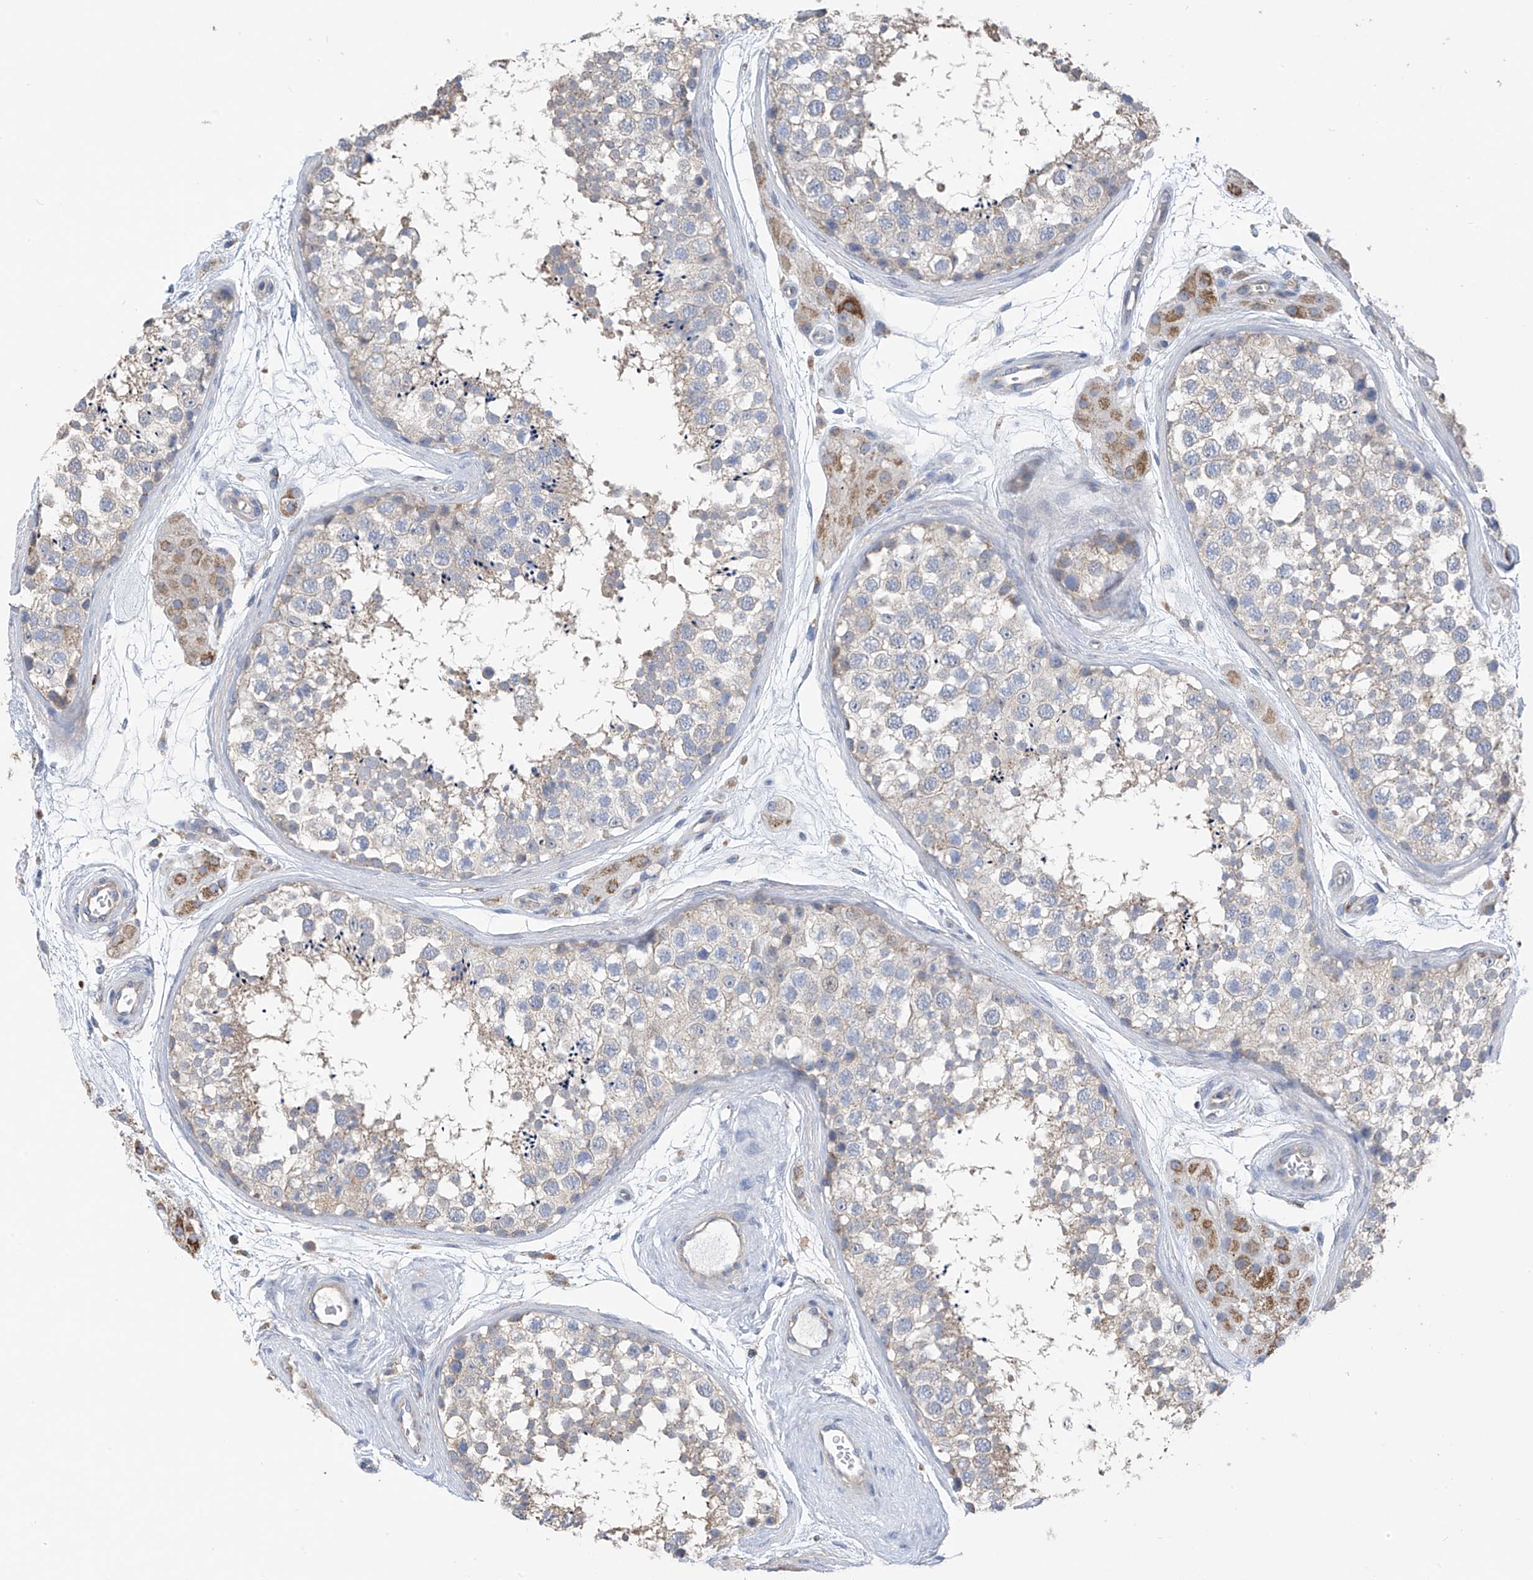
{"staining": {"intensity": "weak", "quantity": "<25%", "location": "cytoplasmic/membranous"}, "tissue": "testis", "cell_type": "Cells in seminiferous ducts", "image_type": "normal", "snomed": [{"axis": "morphology", "description": "Normal tissue, NOS"}, {"axis": "topography", "description": "Testis"}], "caption": "An image of testis stained for a protein shows no brown staining in cells in seminiferous ducts. The staining is performed using DAB brown chromogen with nuclei counter-stained in using hematoxylin.", "gene": "SYN3", "patient": {"sex": "male", "age": 56}}